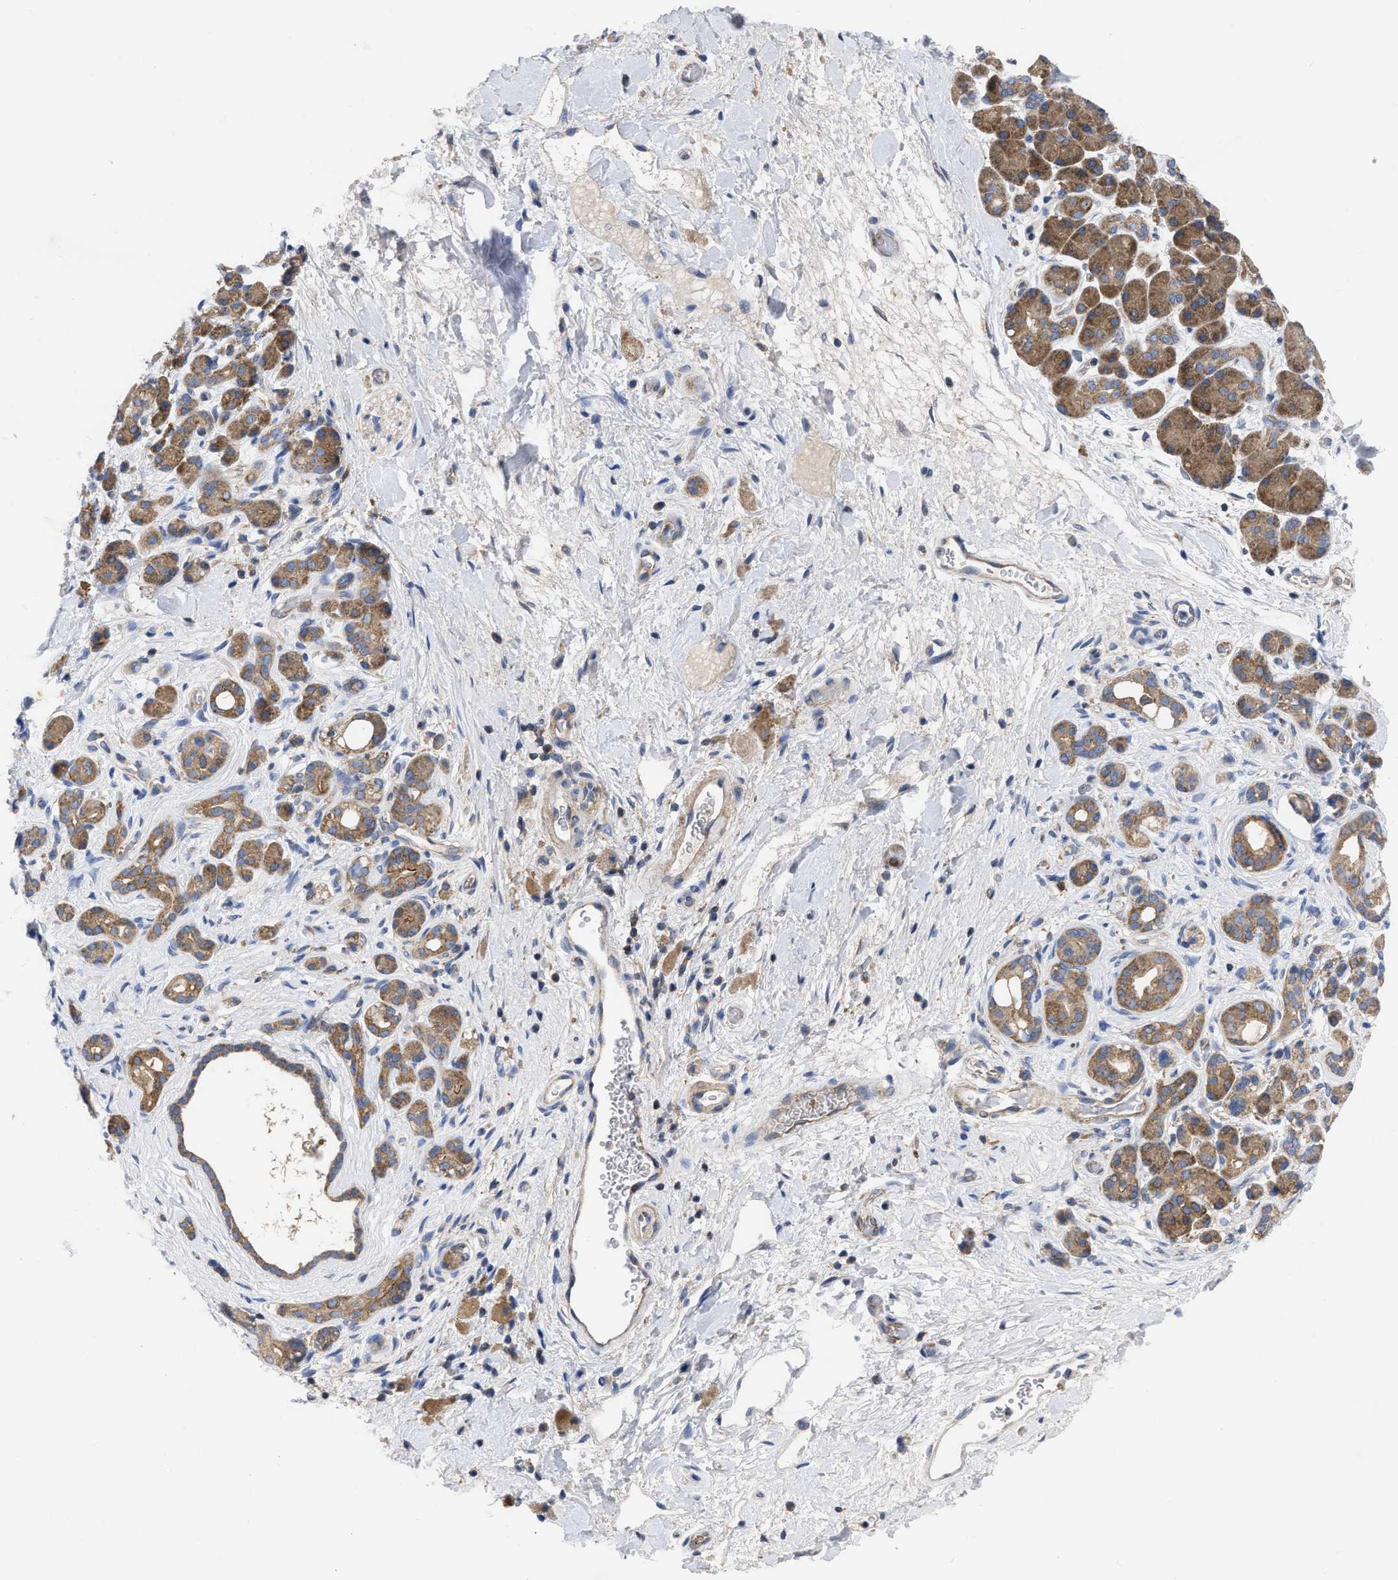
{"staining": {"intensity": "moderate", "quantity": ">75%", "location": "cytoplasmic/membranous"}, "tissue": "pancreatic cancer", "cell_type": "Tumor cells", "image_type": "cancer", "snomed": [{"axis": "morphology", "description": "Adenocarcinoma, NOS"}, {"axis": "topography", "description": "Pancreas"}], "caption": "IHC staining of adenocarcinoma (pancreatic), which shows medium levels of moderate cytoplasmic/membranous staining in approximately >75% of tumor cells indicating moderate cytoplasmic/membranous protein positivity. The staining was performed using DAB (brown) for protein detection and nuclei were counterstained in hematoxylin (blue).", "gene": "TCP1", "patient": {"sex": "male", "age": 55}}